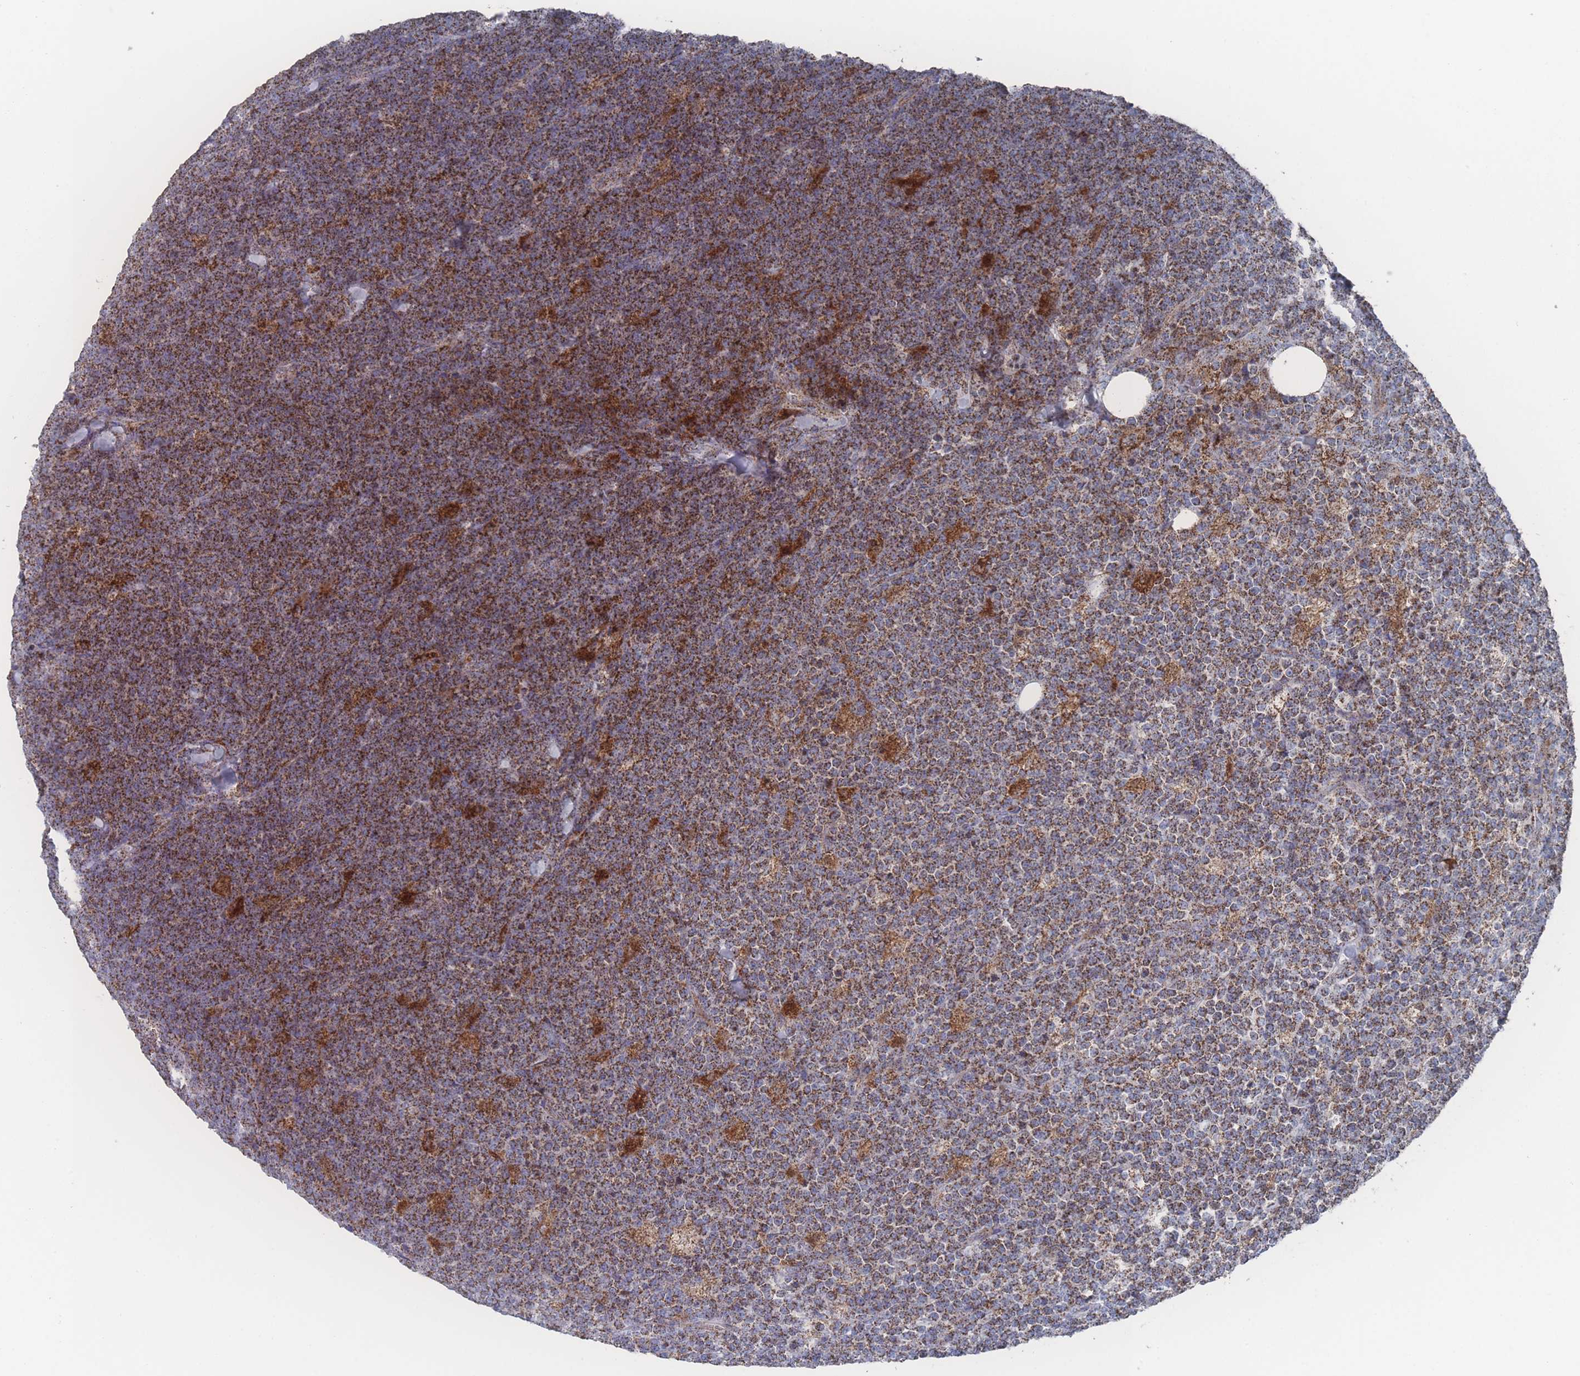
{"staining": {"intensity": "strong", "quantity": "25%-75%", "location": "cytoplasmic/membranous"}, "tissue": "lymphoma", "cell_type": "Tumor cells", "image_type": "cancer", "snomed": [{"axis": "morphology", "description": "Malignant lymphoma, non-Hodgkin's type, High grade"}, {"axis": "topography", "description": "Small intestine"}], "caption": "IHC staining of lymphoma, which demonstrates high levels of strong cytoplasmic/membranous expression in approximately 25%-75% of tumor cells indicating strong cytoplasmic/membranous protein expression. The staining was performed using DAB (brown) for protein detection and nuclei were counterstained in hematoxylin (blue).", "gene": "PEX14", "patient": {"sex": "male", "age": 8}}